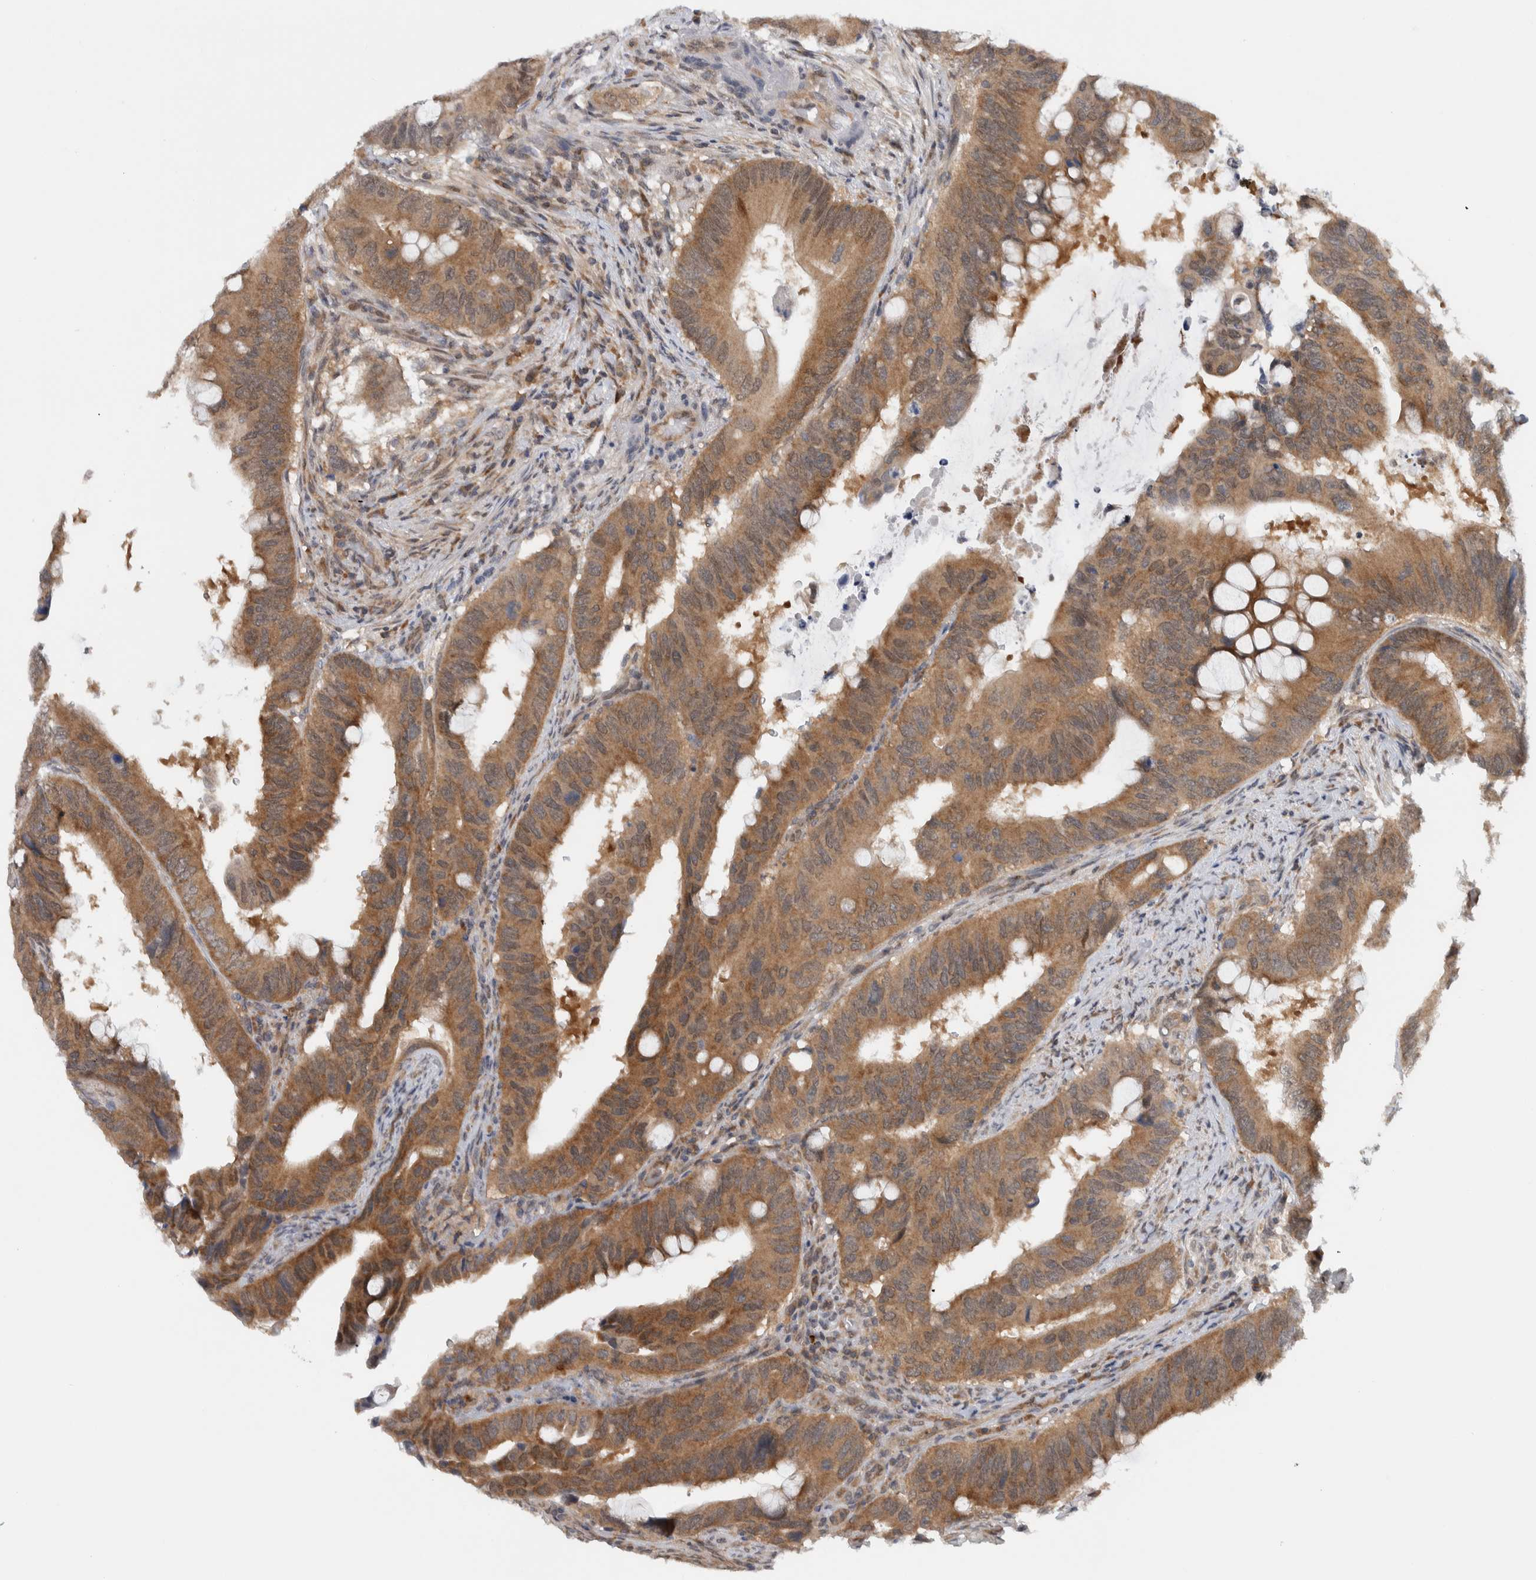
{"staining": {"intensity": "strong", "quantity": ">75%", "location": "cytoplasmic/membranous"}, "tissue": "colorectal cancer", "cell_type": "Tumor cells", "image_type": "cancer", "snomed": [{"axis": "morphology", "description": "Adenocarcinoma, NOS"}, {"axis": "topography", "description": "Colon"}], "caption": "Colorectal cancer stained with immunohistochemistry exhibits strong cytoplasmic/membranous expression in approximately >75% of tumor cells.", "gene": "CCDC43", "patient": {"sex": "male", "age": 71}}